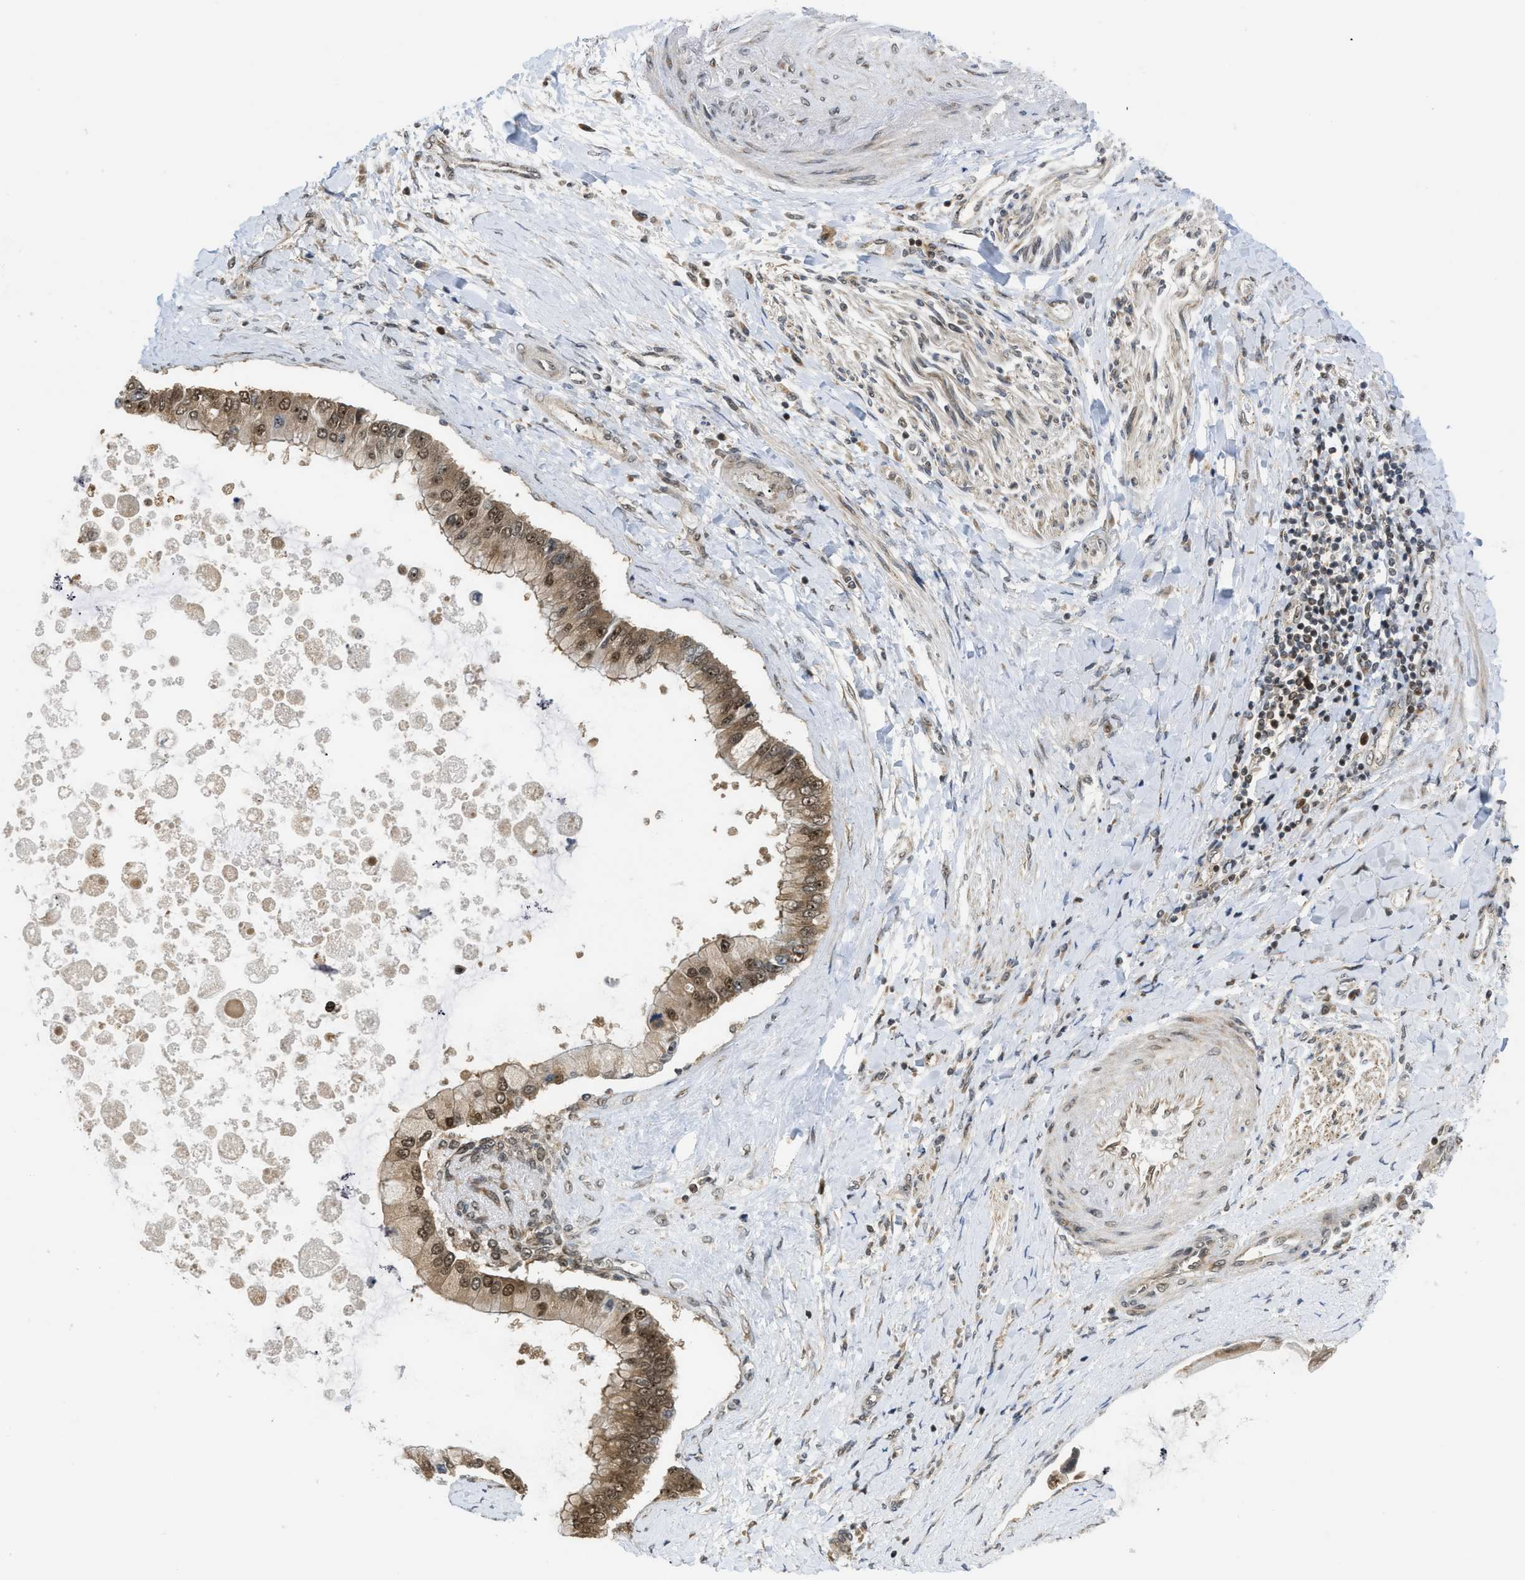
{"staining": {"intensity": "moderate", "quantity": ">75%", "location": "cytoplasmic/membranous,nuclear"}, "tissue": "liver cancer", "cell_type": "Tumor cells", "image_type": "cancer", "snomed": [{"axis": "morphology", "description": "Cholangiocarcinoma"}, {"axis": "topography", "description": "Liver"}], "caption": "Liver cancer (cholangiocarcinoma) tissue reveals moderate cytoplasmic/membranous and nuclear expression in about >75% of tumor cells", "gene": "TACC1", "patient": {"sex": "male", "age": 50}}